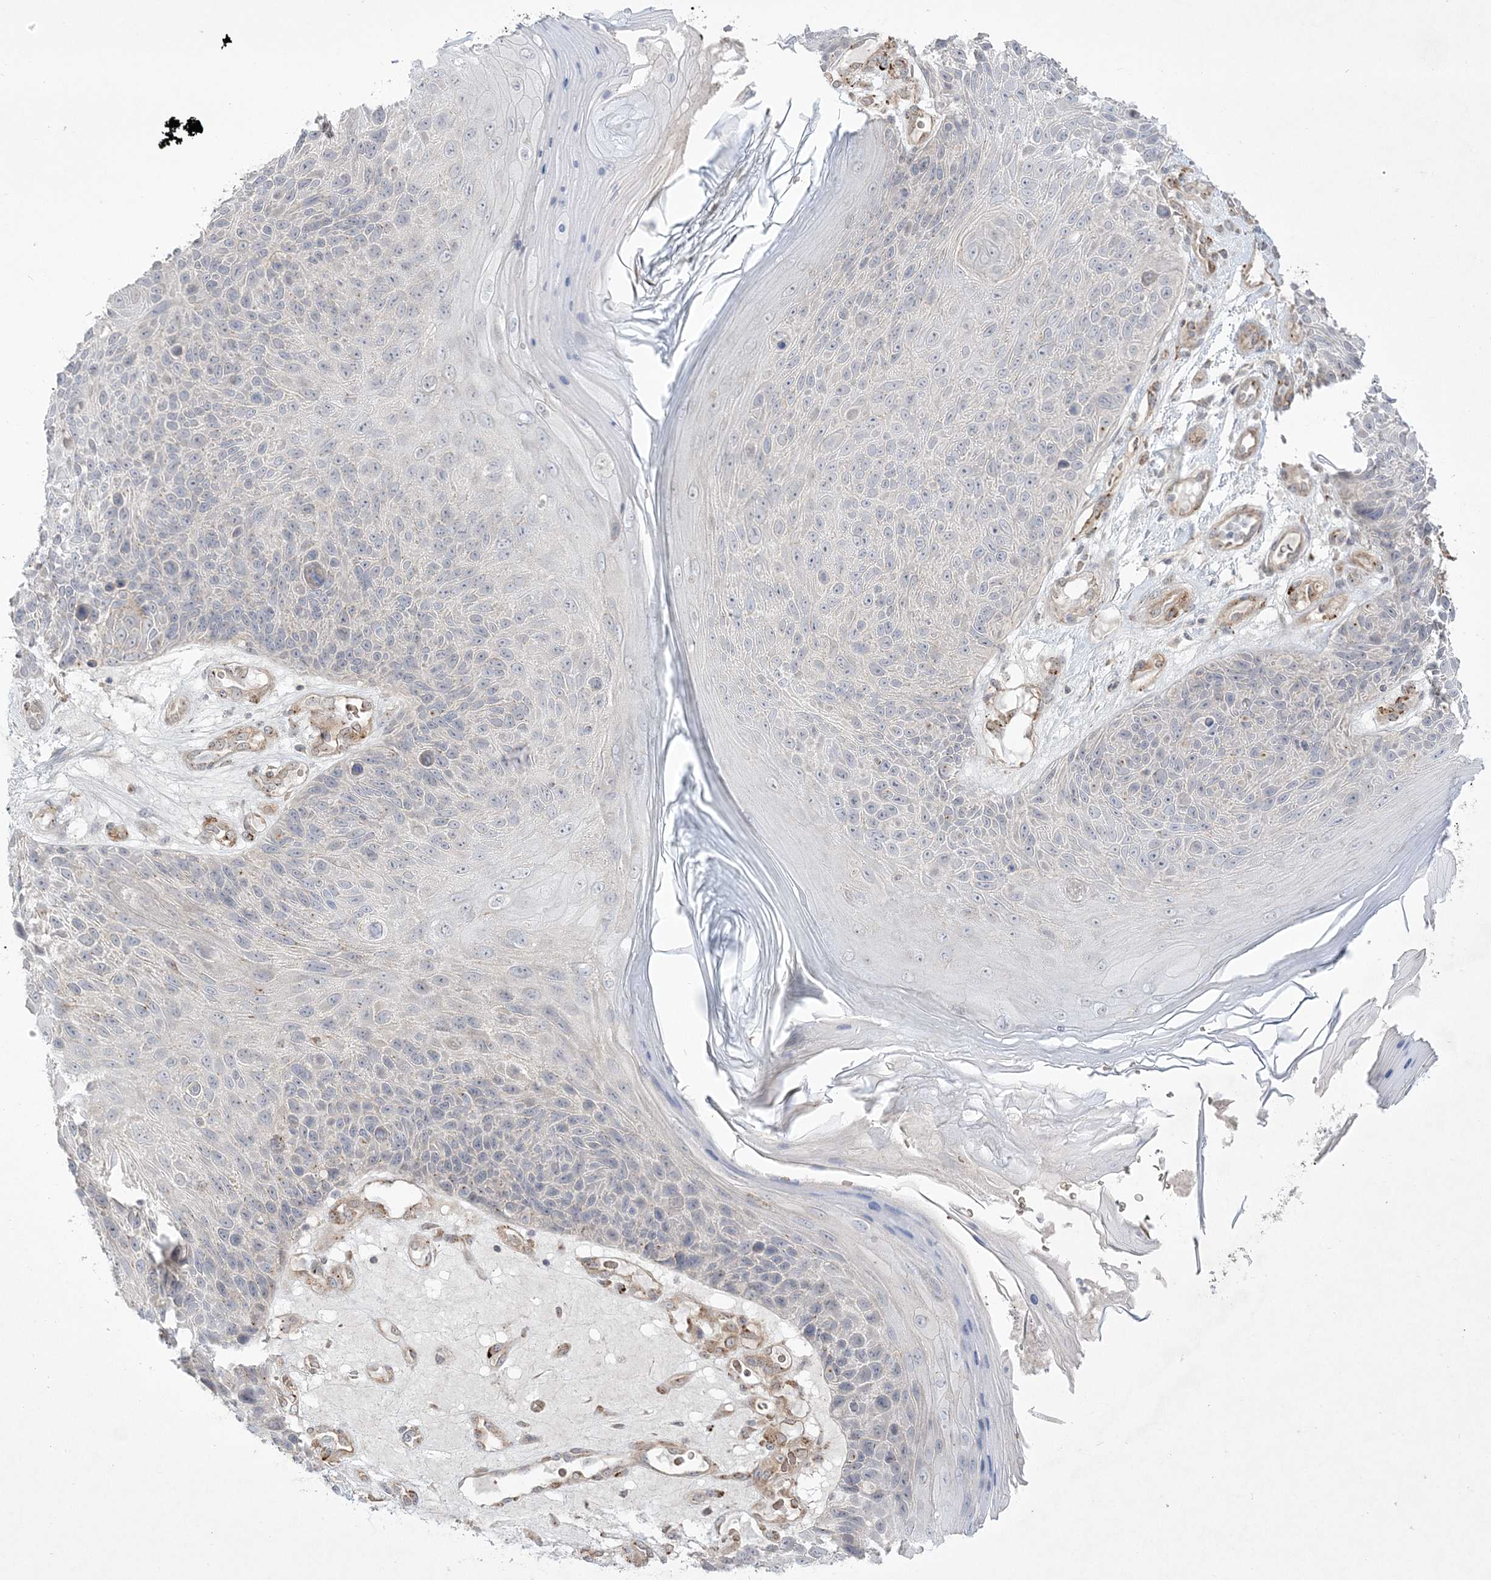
{"staining": {"intensity": "negative", "quantity": "none", "location": "none"}, "tissue": "skin cancer", "cell_type": "Tumor cells", "image_type": "cancer", "snomed": [{"axis": "morphology", "description": "Squamous cell carcinoma, NOS"}, {"axis": "topography", "description": "Skin"}], "caption": "Skin cancer (squamous cell carcinoma) was stained to show a protein in brown. There is no significant expression in tumor cells.", "gene": "ADAMTS12", "patient": {"sex": "female", "age": 88}}